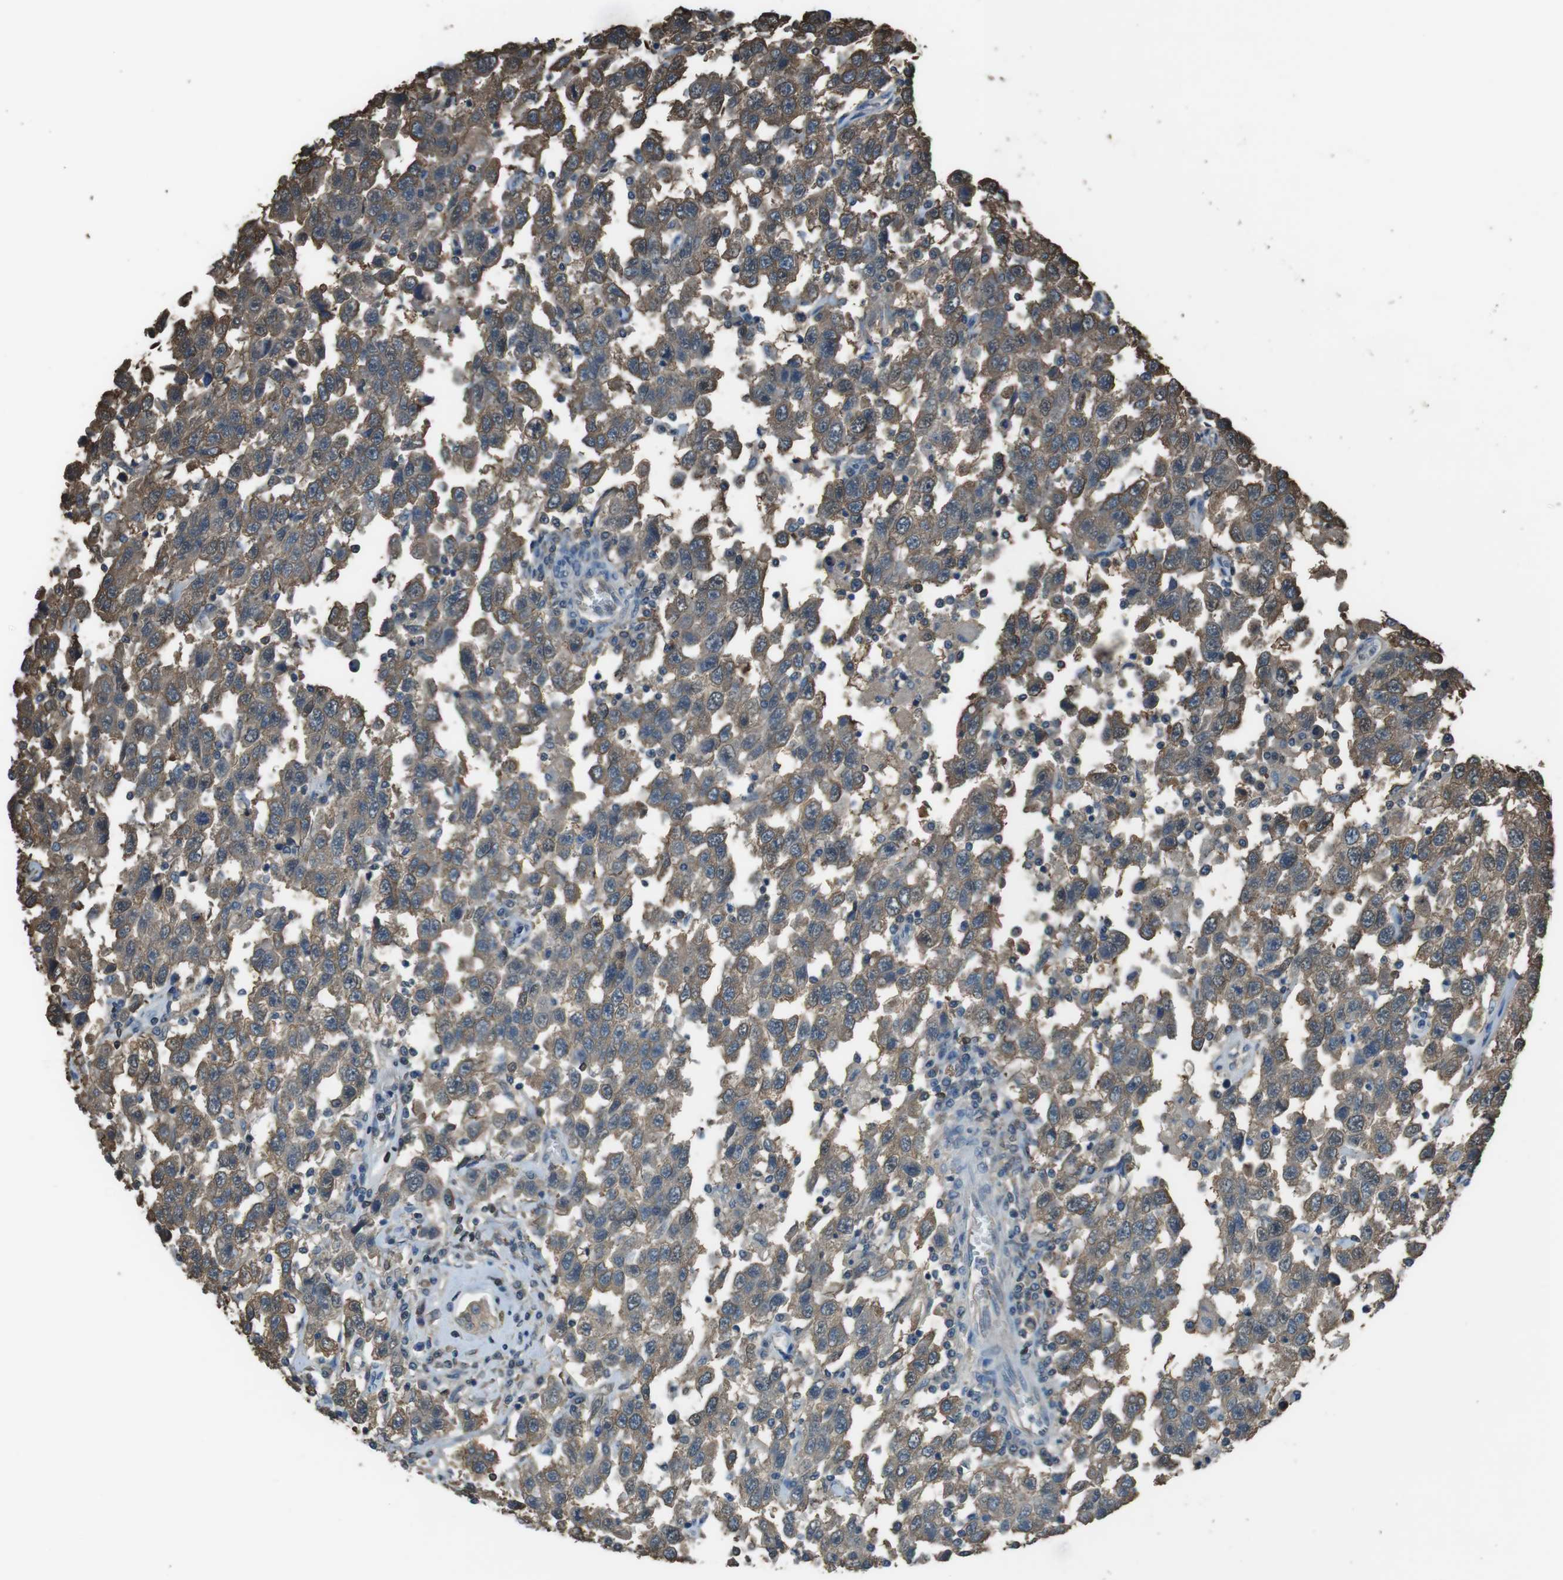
{"staining": {"intensity": "moderate", "quantity": ">75%", "location": "cytoplasmic/membranous"}, "tissue": "testis cancer", "cell_type": "Tumor cells", "image_type": "cancer", "snomed": [{"axis": "morphology", "description": "Seminoma, NOS"}, {"axis": "topography", "description": "Testis"}], "caption": "Tumor cells exhibit medium levels of moderate cytoplasmic/membranous staining in about >75% of cells in human testis cancer. The staining was performed using DAB (3,3'-diaminobenzidine), with brown indicating positive protein expression. Nuclei are stained blue with hematoxylin.", "gene": "TWSG1", "patient": {"sex": "male", "age": 41}}